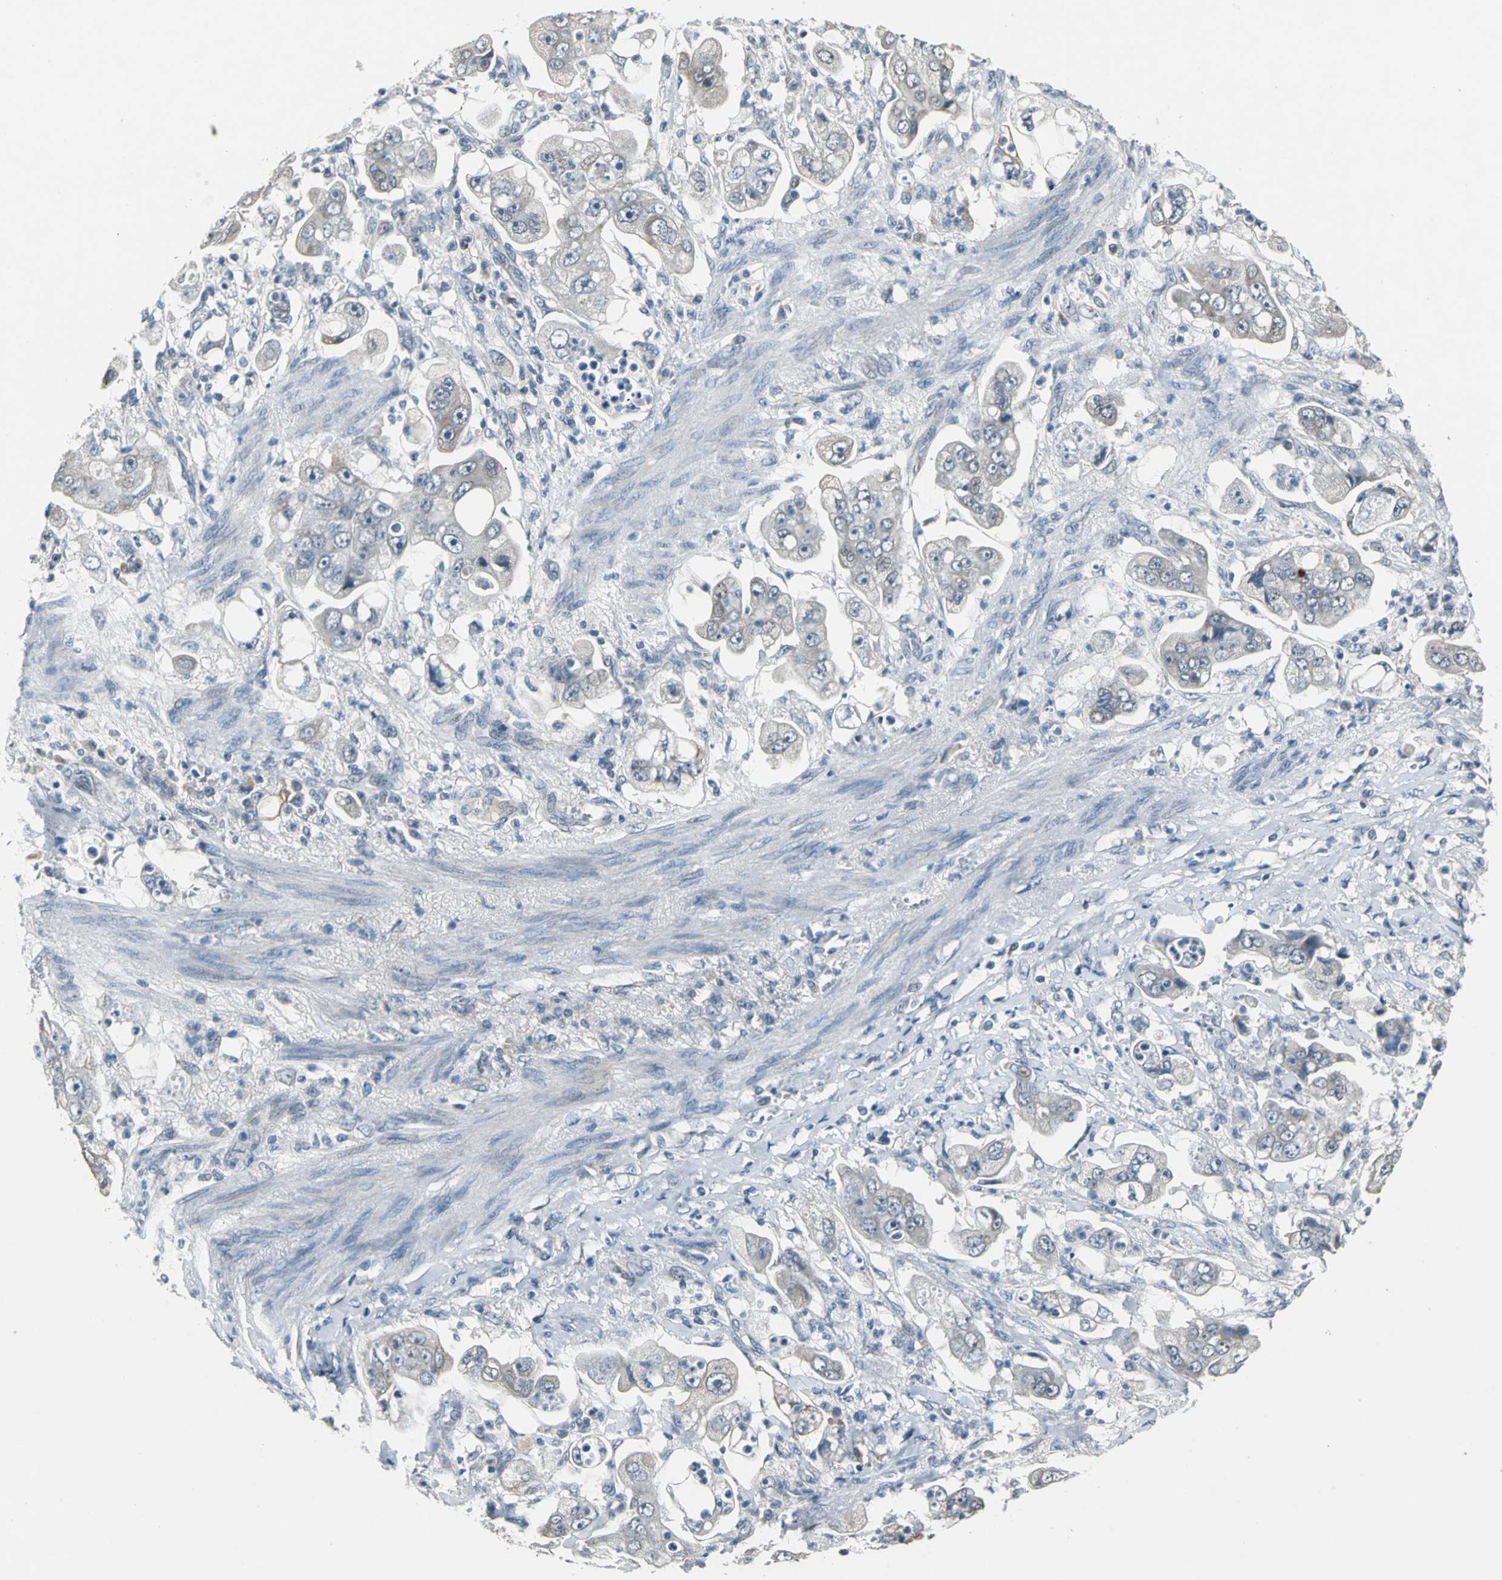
{"staining": {"intensity": "weak", "quantity": "<25%", "location": "cytoplasmic/membranous"}, "tissue": "stomach cancer", "cell_type": "Tumor cells", "image_type": "cancer", "snomed": [{"axis": "morphology", "description": "Adenocarcinoma, NOS"}, {"axis": "topography", "description": "Stomach"}], "caption": "Photomicrograph shows no protein expression in tumor cells of stomach cancer tissue.", "gene": "JADE3", "patient": {"sex": "male", "age": 62}}